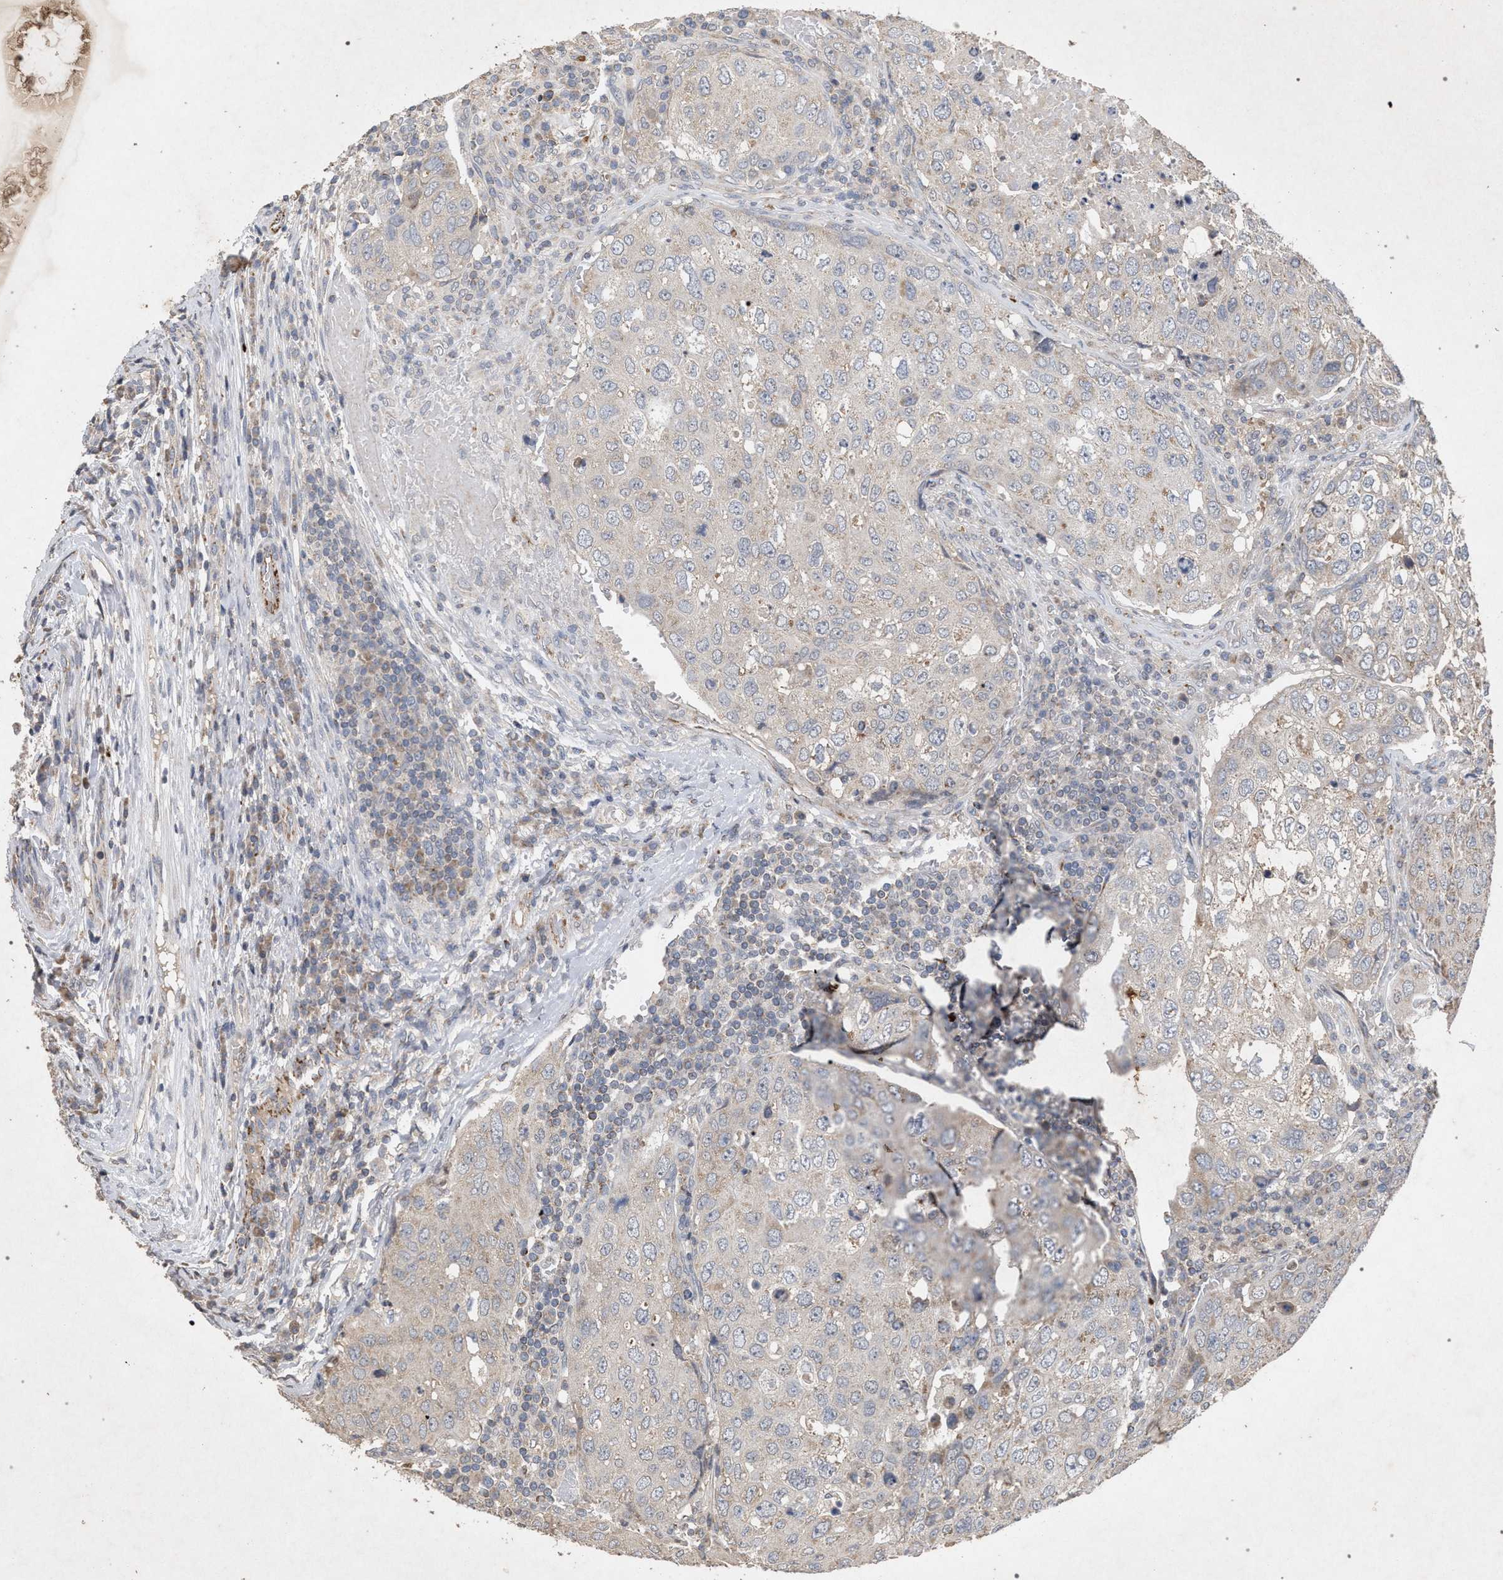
{"staining": {"intensity": "weak", "quantity": "<25%", "location": "cytoplasmic/membranous"}, "tissue": "urothelial cancer", "cell_type": "Tumor cells", "image_type": "cancer", "snomed": [{"axis": "morphology", "description": "Urothelial carcinoma, High grade"}, {"axis": "topography", "description": "Lymph node"}, {"axis": "topography", "description": "Urinary bladder"}], "caption": "An immunohistochemistry histopathology image of urothelial cancer is shown. There is no staining in tumor cells of urothelial cancer.", "gene": "PKD2L1", "patient": {"sex": "male", "age": 51}}